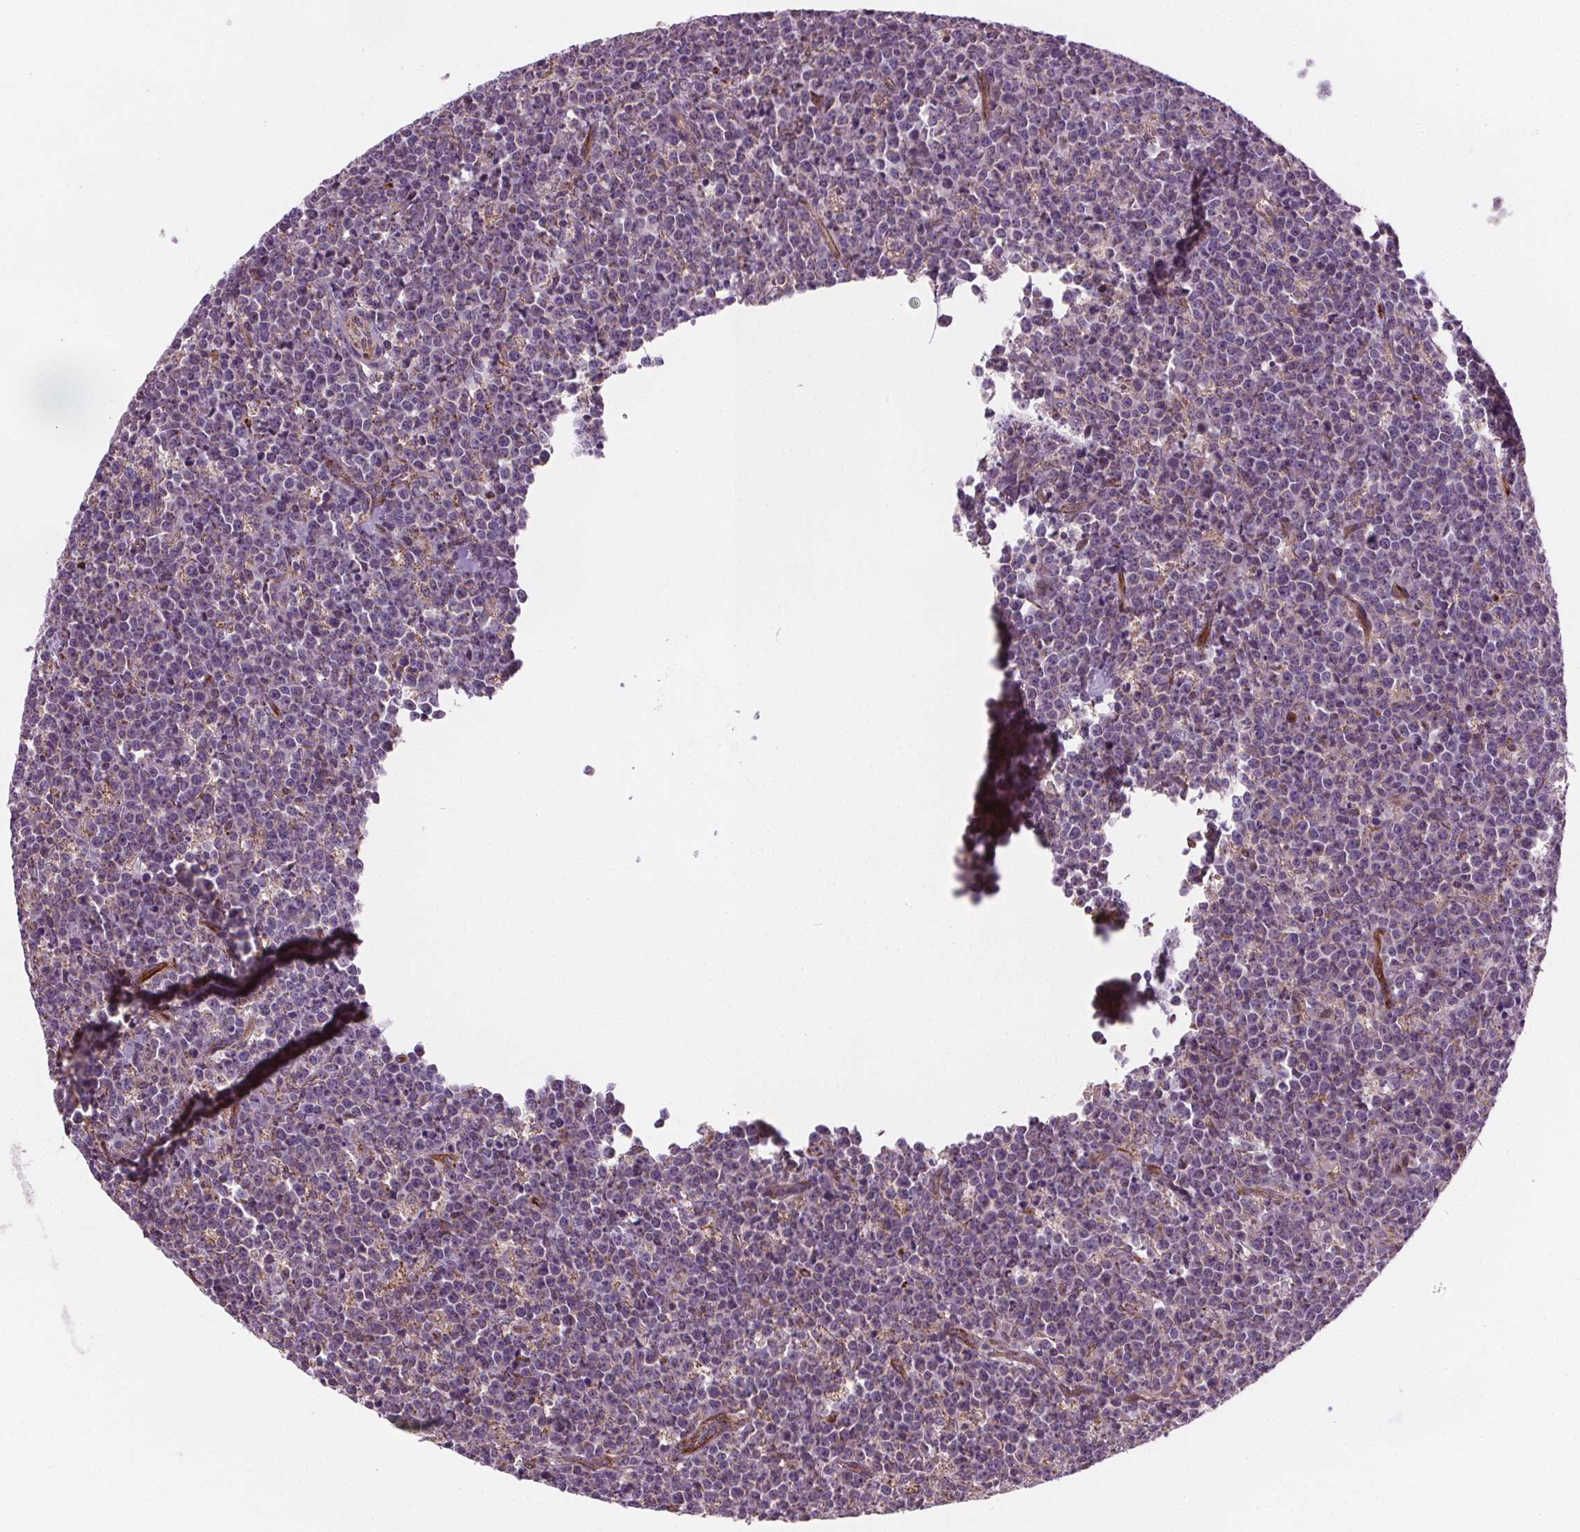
{"staining": {"intensity": "negative", "quantity": "none", "location": "none"}, "tissue": "lymphoma", "cell_type": "Tumor cells", "image_type": "cancer", "snomed": [{"axis": "morphology", "description": "Malignant lymphoma, non-Hodgkin's type, High grade"}, {"axis": "topography", "description": "Small intestine"}], "caption": "Immunohistochemical staining of human lymphoma displays no significant expression in tumor cells. Brightfield microscopy of IHC stained with DAB (3,3'-diaminobenzidine) (brown) and hematoxylin (blue), captured at high magnification.", "gene": "GOLT1B", "patient": {"sex": "female", "age": 56}}